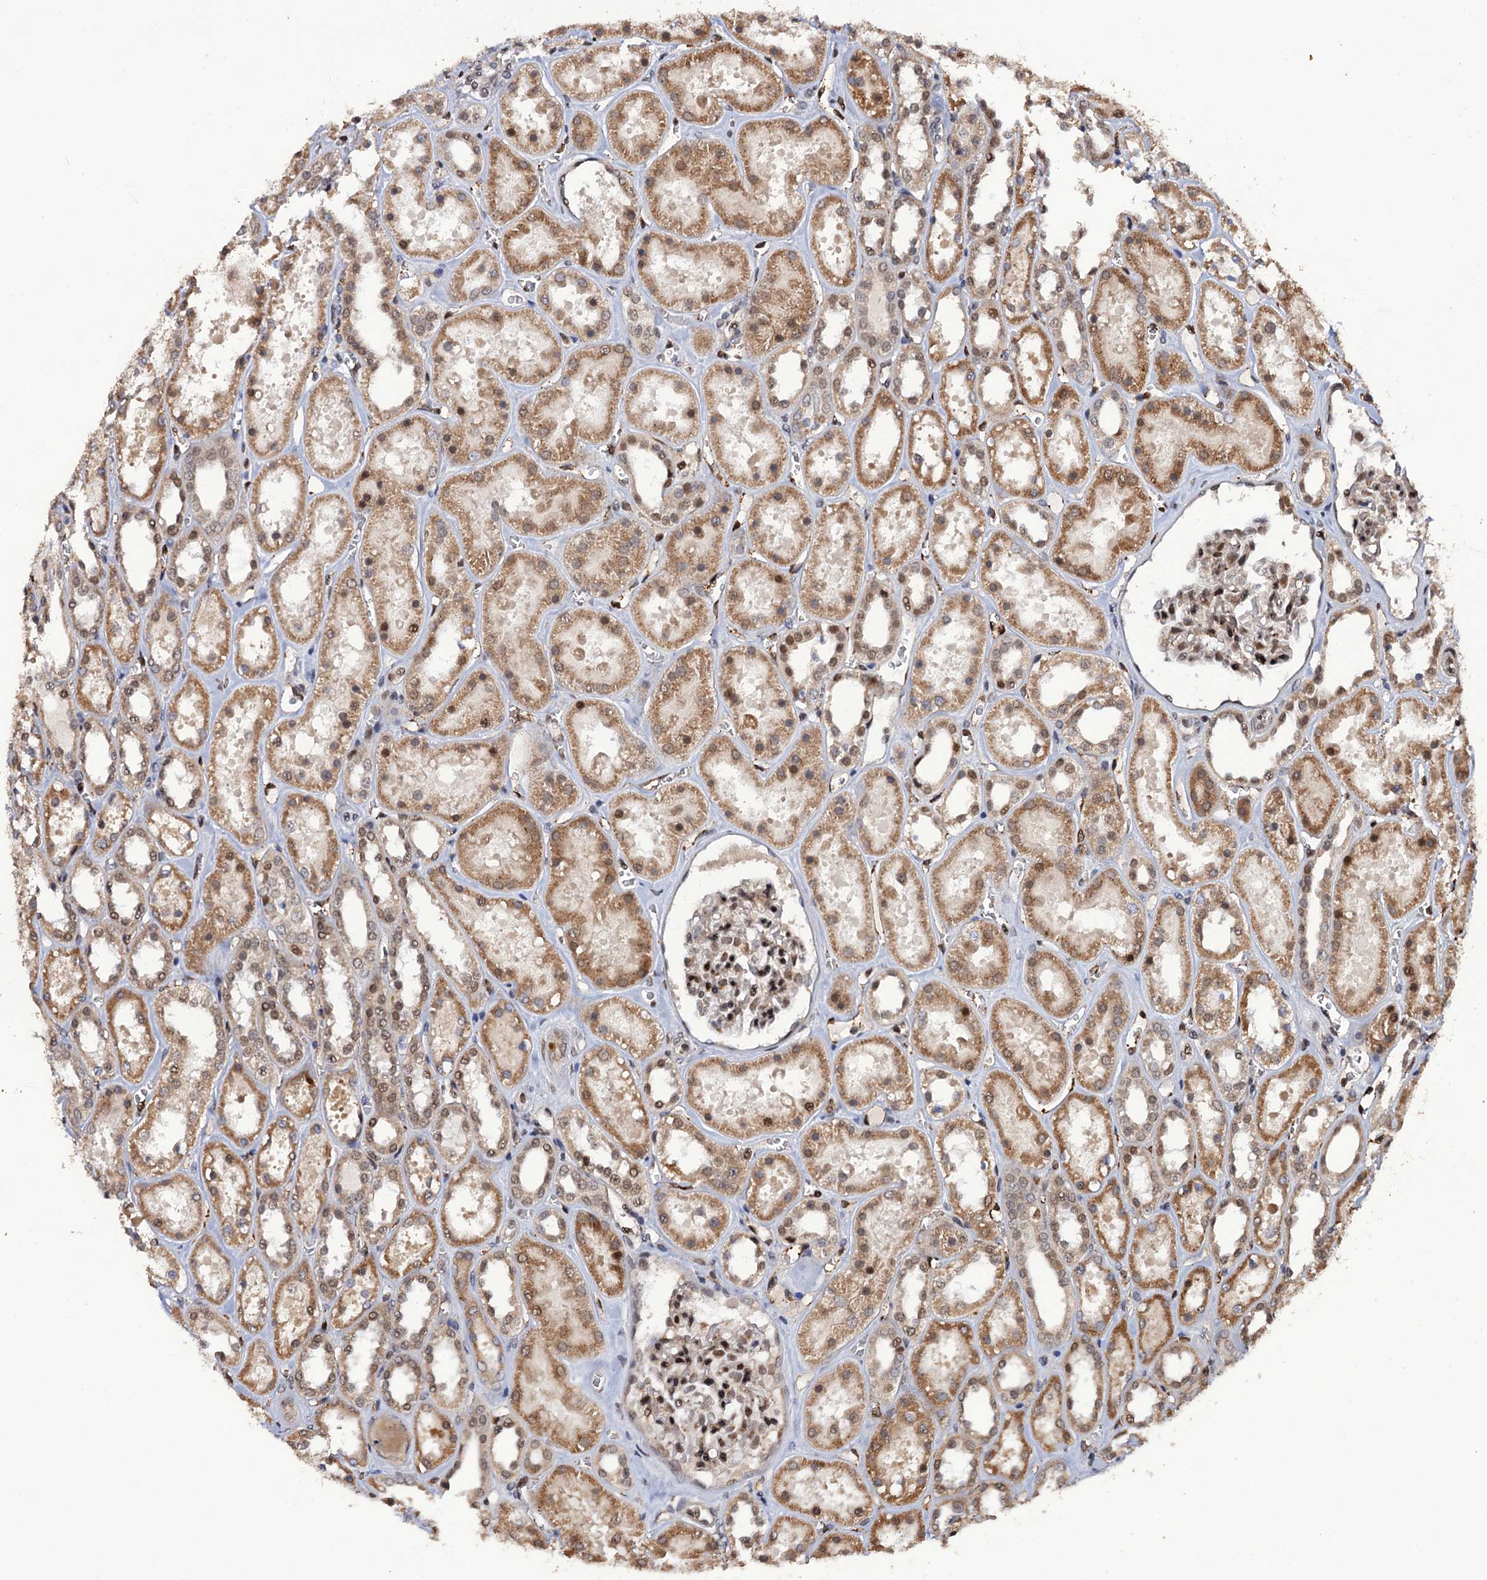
{"staining": {"intensity": "moderate", "quantity": "25%-75%", "location": "nuclear"}, "tissue": "kidney", "cell_type": "Cells in glomeruli", "image_type": "normal", "snomed": [{"axis": "morphology", "description": "Normal tissue, NOS"}, {"axis": "topography", "description": "Kidney"}], "caption": "Protein expression analysis of unremarkable human kidney reveals moderate nuclear expression in about 25%-75% of cells in glomeruli.", "gene": "LRRC63", "patient": {"sex": "female", "age": 41}}